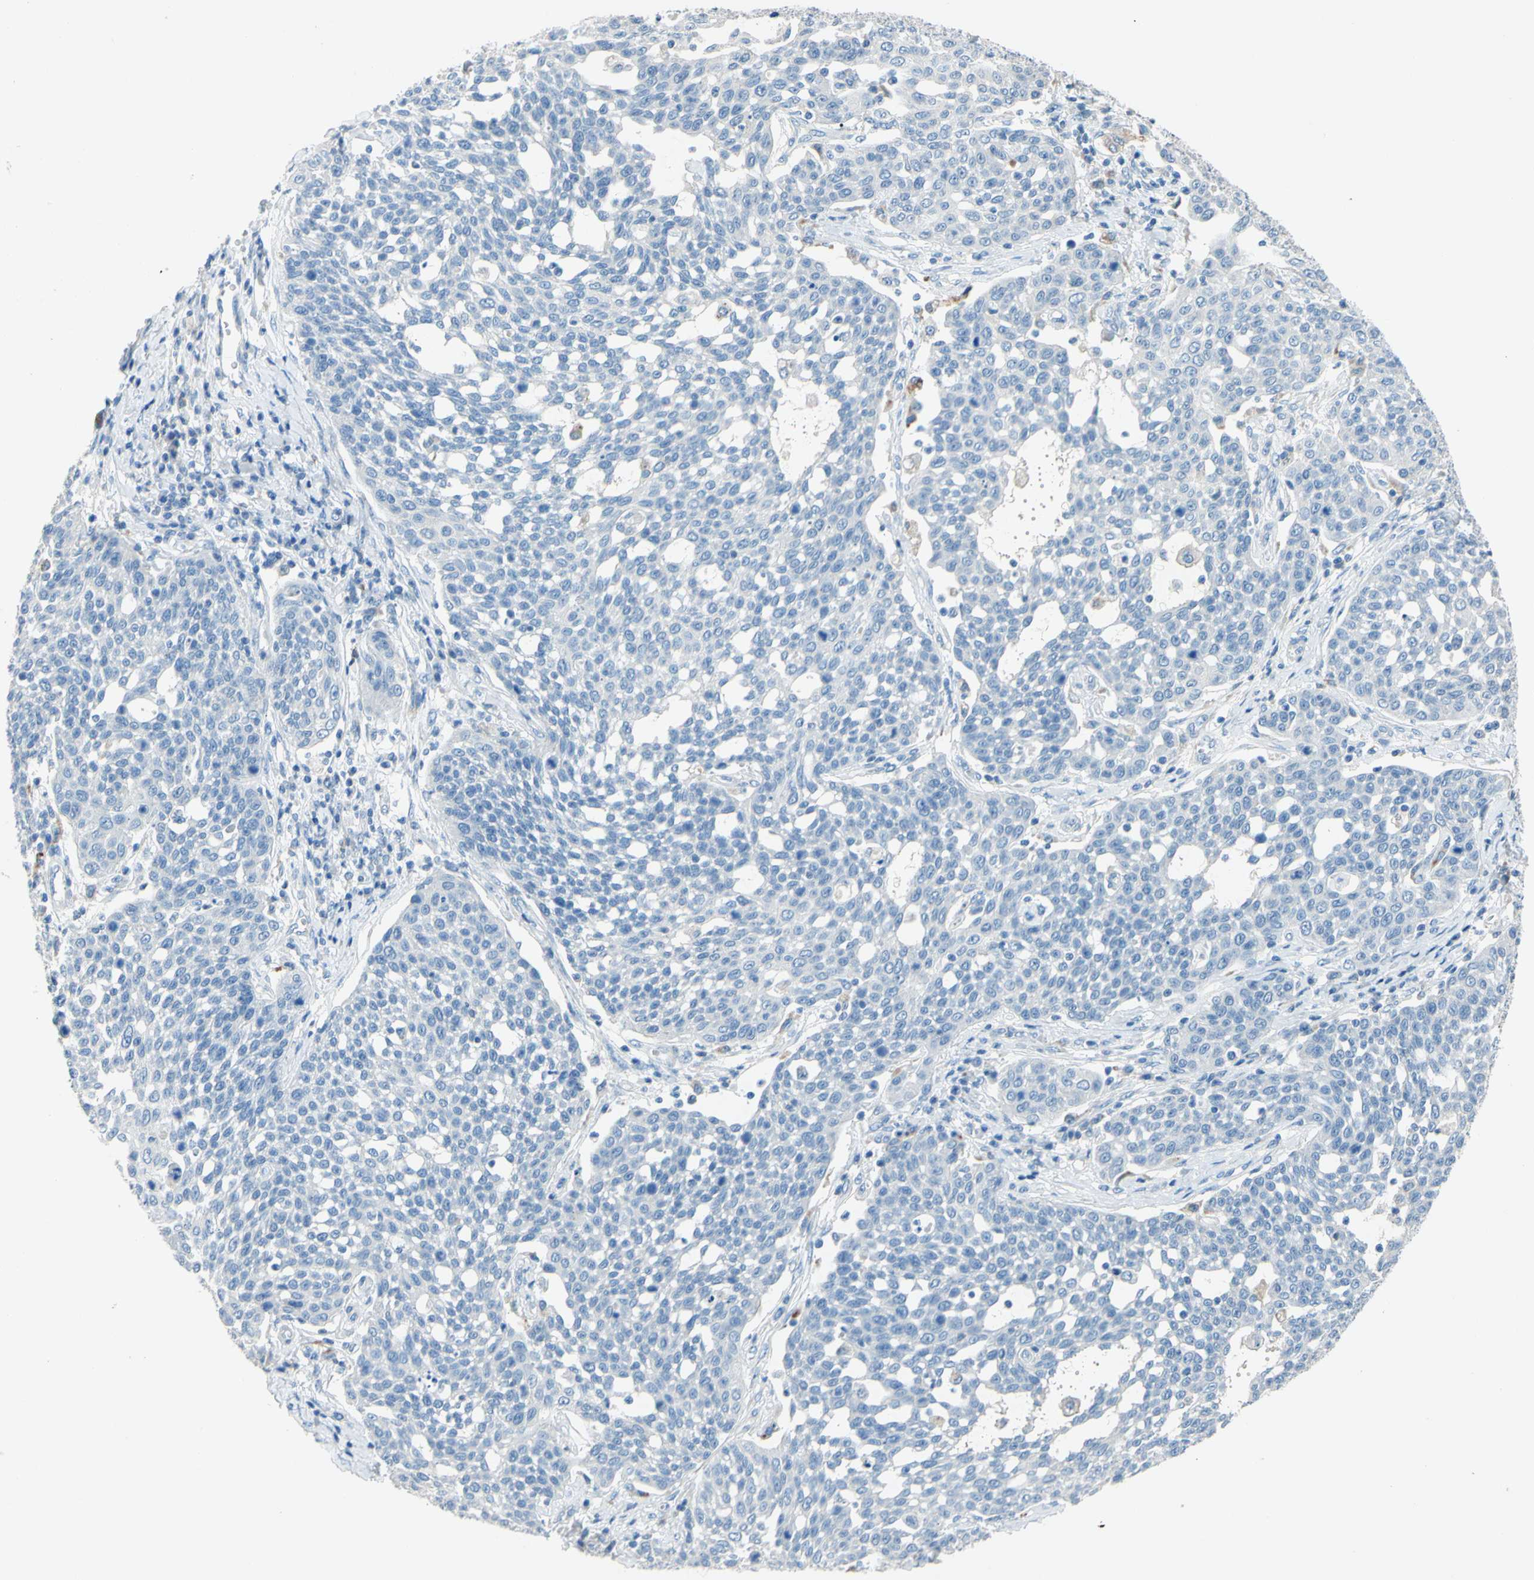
{"staining": {"intensity": "negative", "quantity": "none", "location": "none"}, "tissue": "cervical cancer", "cell_type": "Tumor cells", "image_type": "cancer", "snomed": [{"axis": "morphology", "description": "Squamous cell carcinoma, NOS"}, {"axis": "topography", "description": "Cervix"}], "caption": "This is an IHC image of cervical cancer. There is no staining in tumor cells.", "gene": "CDH10", "patient": {"sex": "female", "age": 34}}